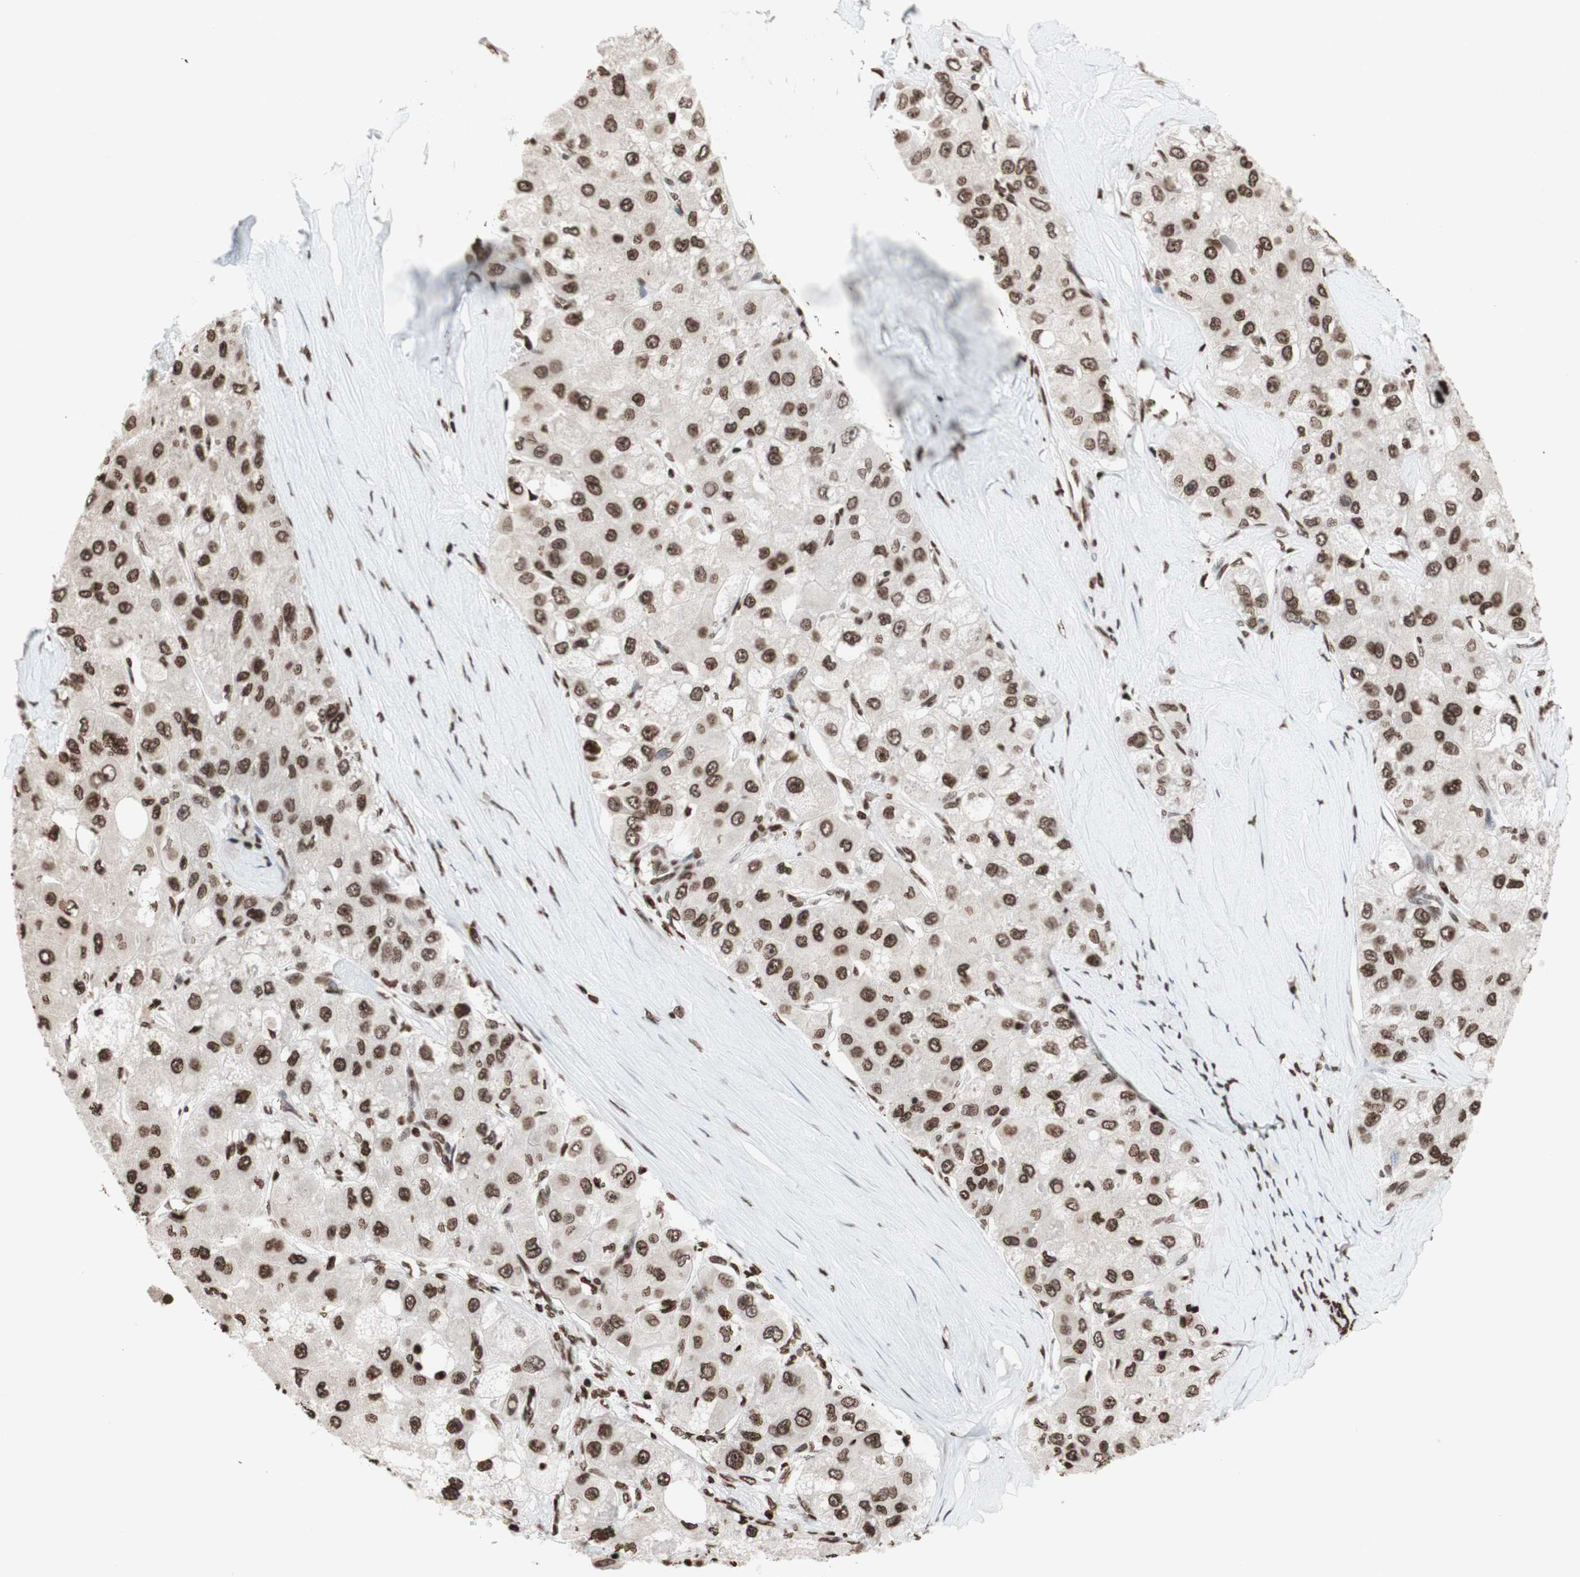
{"staining": {"intensity": "moderate", "quantity": ">75%", "location": "nuclear"}, "tissue": "liver cancer", "cell_type": "Tumor cells", "image_type": "cancer", "snomed": [{"axis": "morphology", "description": "Carcinoma, Hepatocellular, NOS"}, {"axis": "topography", "description": "Liver"}], "caption": "DAB immunohistochemical staining of human liver hepatocellular carcinoma displays moderate nuclear protein positivity in approximately >75% of tumor cells. (brown staining indicates protein expression, while blue staining denotes nuclei).", "gene": "NCOA3", "patient": {"sex": "male", "age": 80}}